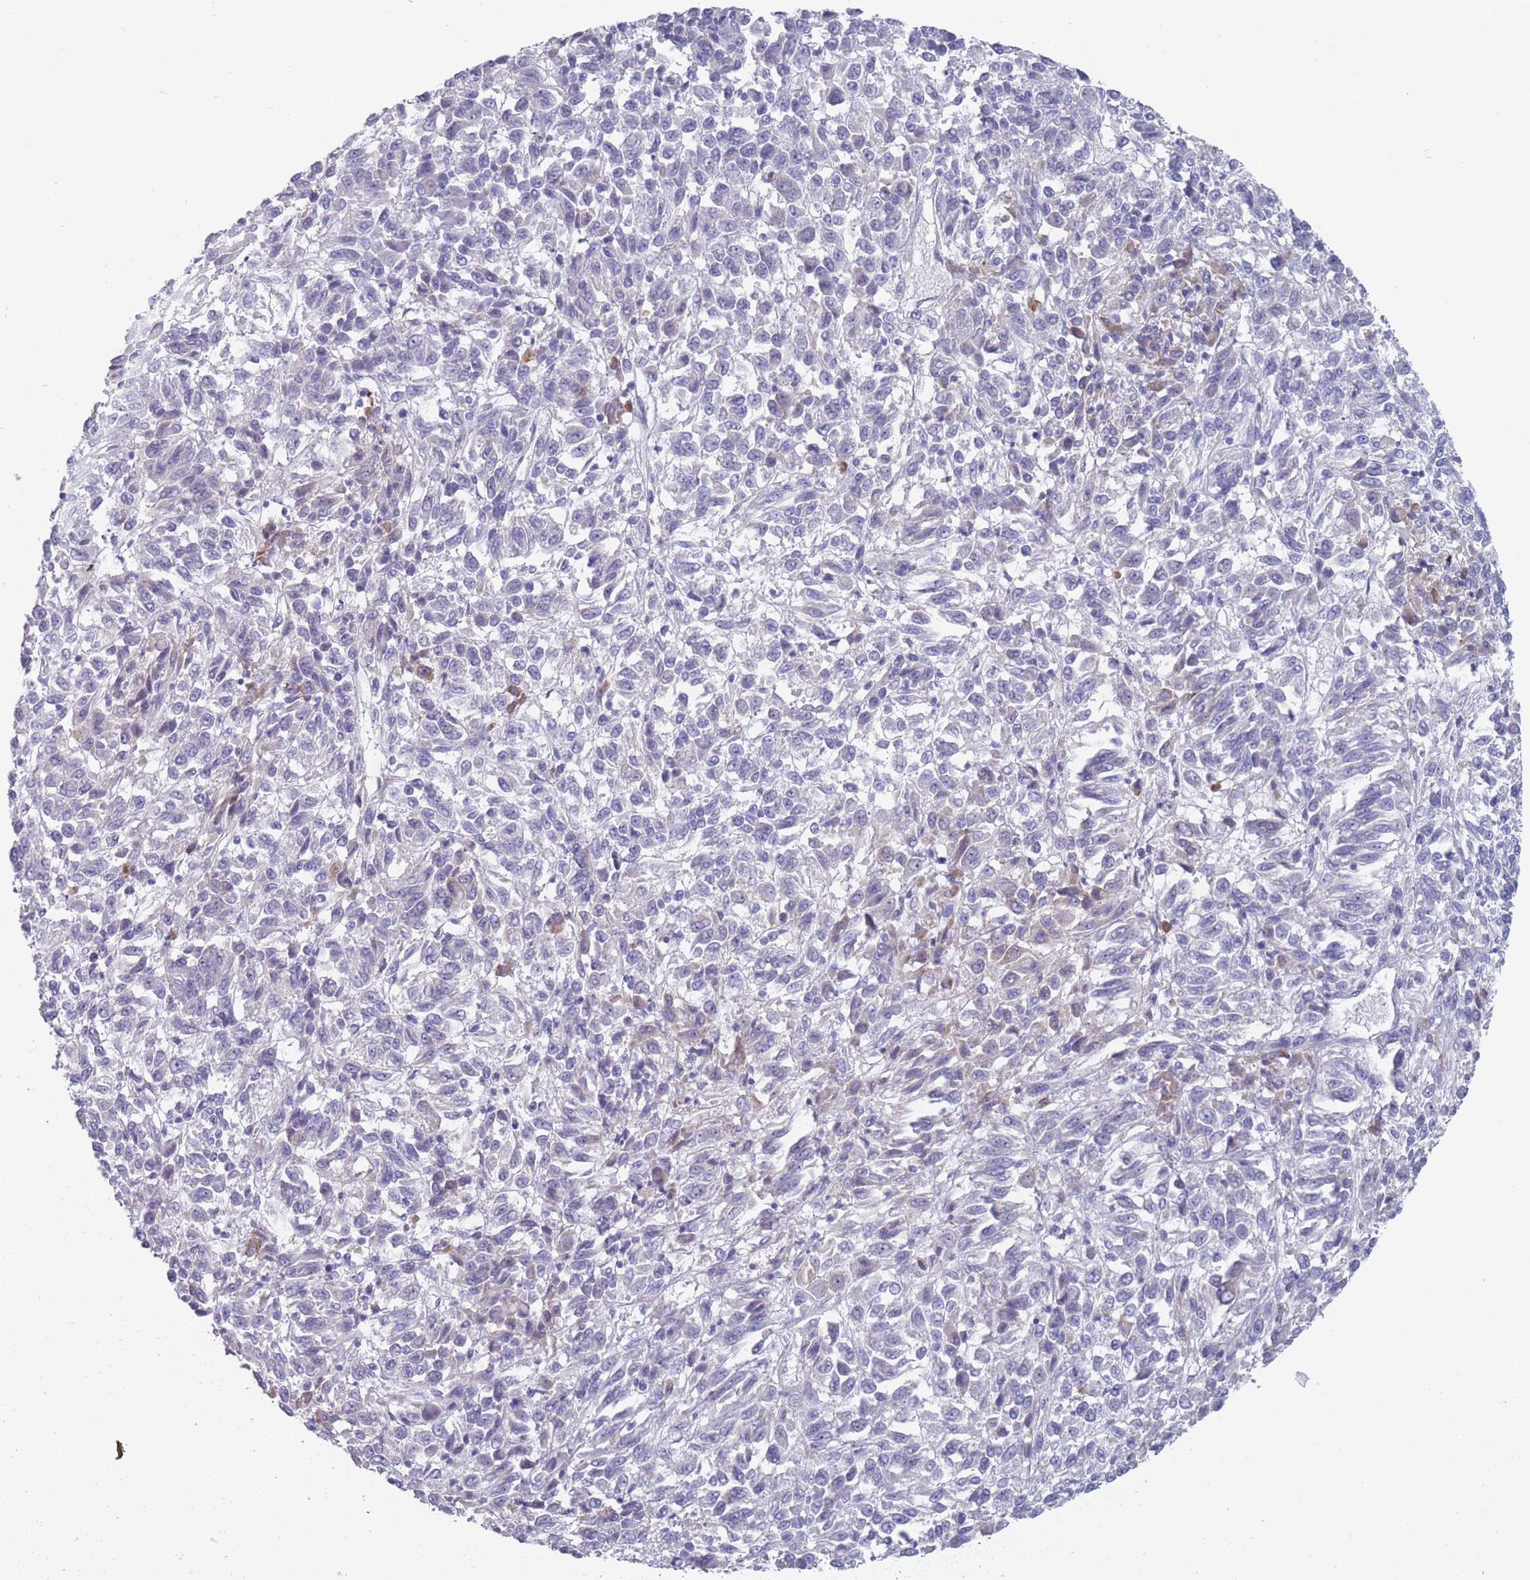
{"staining": {"intensity": "negative", "quantity": "none", "location": "none"}, "tissue": "melanoma", "cell_type": "Tumor cells", "image_type": "cancer", "snomed": [{"axis": "morphology", "description": "Malignant melanoma, Metastatic site"}, {"axis": "topography", "description": "Lung"}], "caption": "Immunohistochemistry micrograph of neoplastic tissue: human melanoma stained with DAB displays no significant protein staining in tumor cells.", "gene": "ST8SIA5", "patient": {"sex": "male", "age": 64}}